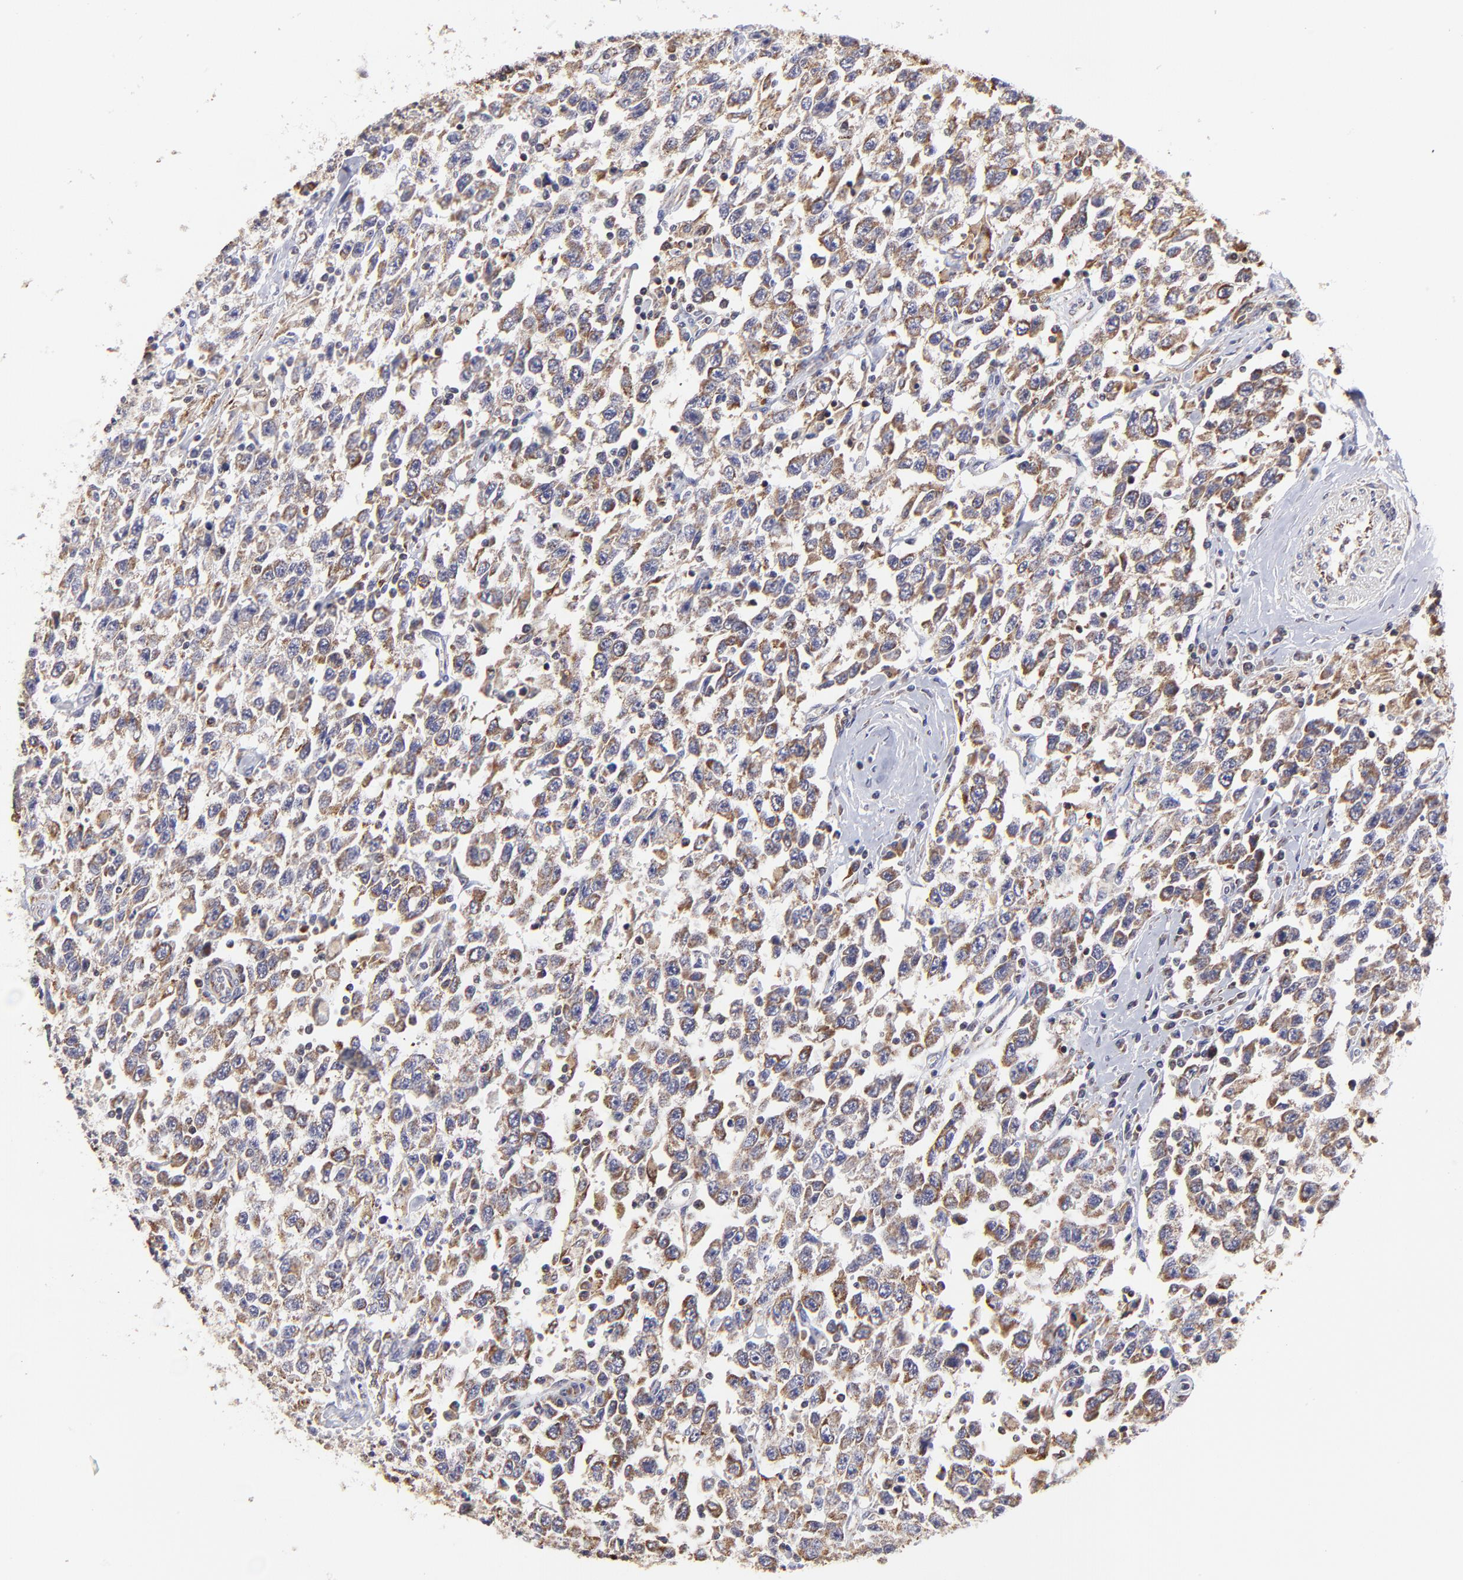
{"staining": {"intensity": "weak", "quantity": ">75%", "location": "cytoplasmic/membranous"}, "tissue": "testis cancer", "cell_type": "Tumor cells", "image_type": "cancer", "snomed": [{"axis": "morphology", "description": "Seminoma, NOS"}, {"axis": "topography", "description": "Testis"}], "caption": "Testis cancer (seminoma) stained for a protein reveals weak cytoplasmic/membranous positivity in tumor cells. The staining was performed using DAB (3,3'-diaminobenzidine) to visualize the protein expression in brown, while the nuclei were stained in blue with hematoxylin (Magnification: 20x).", "gene": "MAP2K7", "patient": {"sex": "male", "age": 41}}